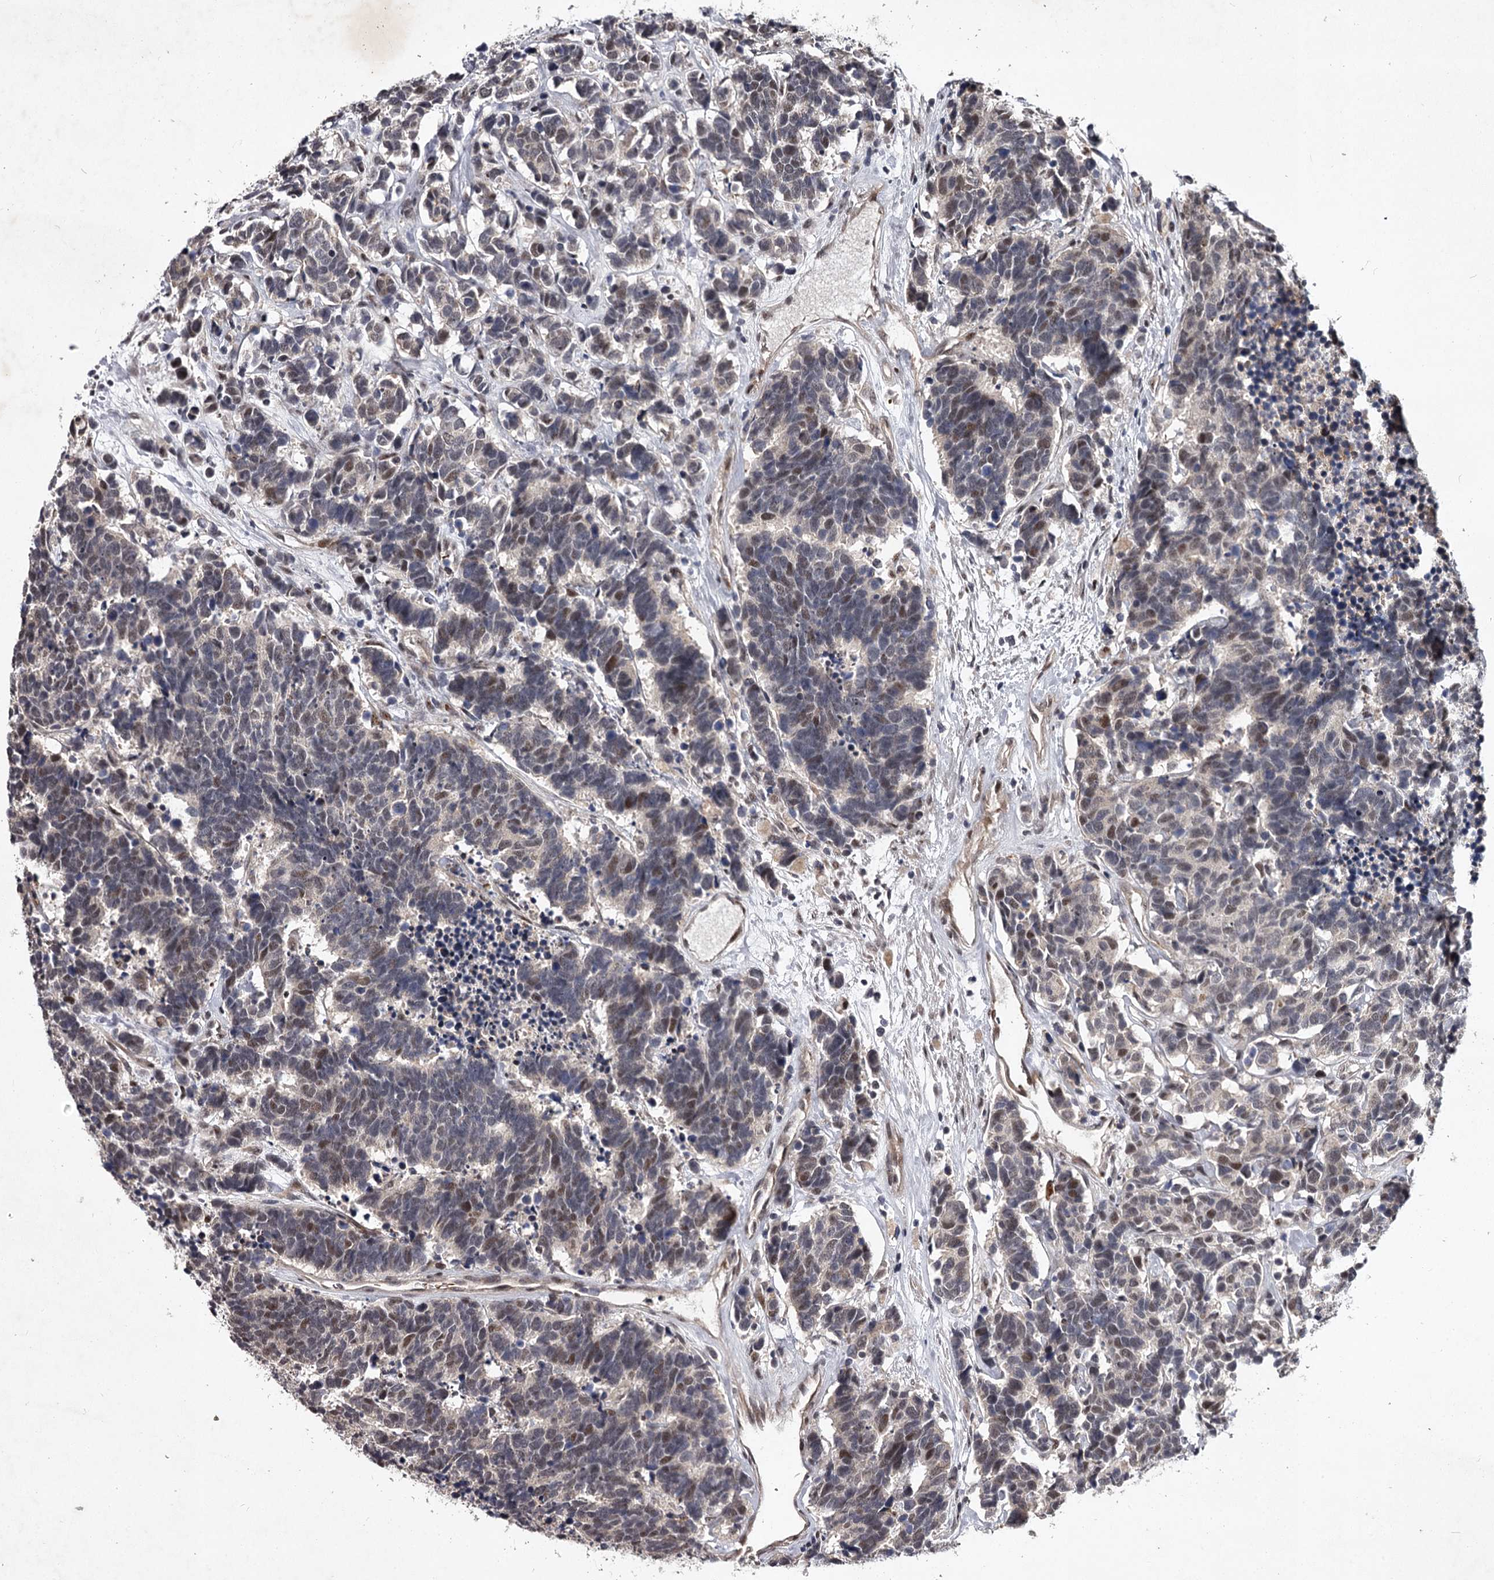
{"staining": {"intensity": "moderate", "quantity": "<25%", "location": "nuclear"}, "tissue": "carcinoid", "cell_type": "Tumor cells", "image_type": "cancer", "snomed": [{"axis": "morphology", "description": "Carcinoma, NOS"}, {"axis": "morphology", "description": "Carcinoid, malignant, NOS"}, {"axis": "topography", "description": "Urinary bladder"}], "caption": "A high-resolution micrograph shows immunohistochemistry (IHC) staining of malignant carcinoid, which demonstrates moderate nuclear staining in approximately <25% of tumor cells.", "gene": "RNF44", "patient": {"sex": "male", "age": 57}}